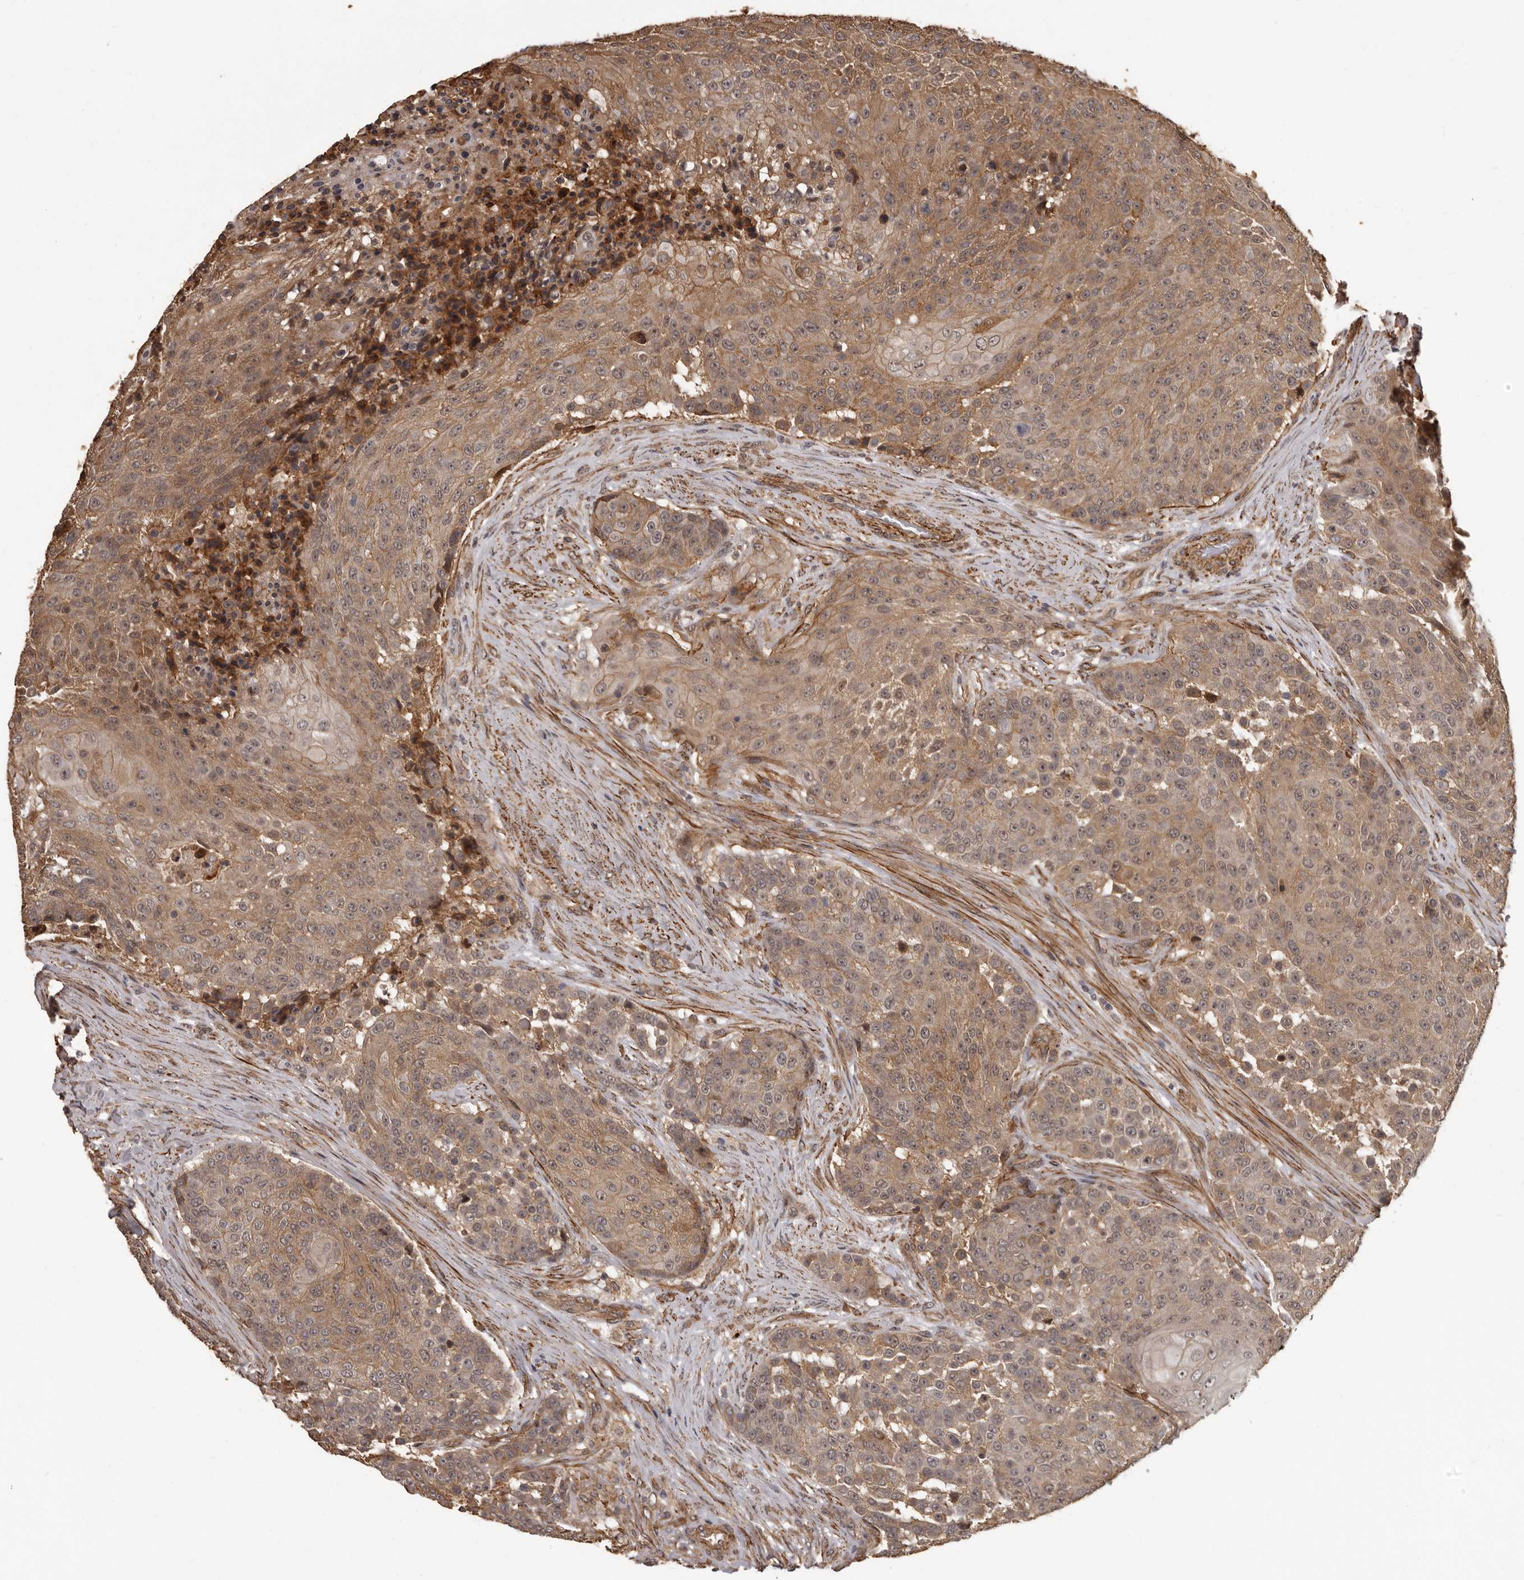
{"staining": {"intensity": "weak", "quantity": ">75%", "location": "cytoplasmic/membranous"}, "tissue": "urothelial cancer", "cell_type": "Tumor cells", "image_type": "cancer", "snomed": [{"axis": "morphology", "description": "Urothelial carcinoma, High grade"}, {"axis": "topography", "description": "Urinary bladder"}], "caption": "An IHC photomicrograph of neoplastic tissue is shown. Protein staining in brown labels weak cytoplasmic/membranous positivity in urothelial cancer within tumor cells.", "gene": "SLITRK6", "patient": {"sex": "female", "age": 63}}